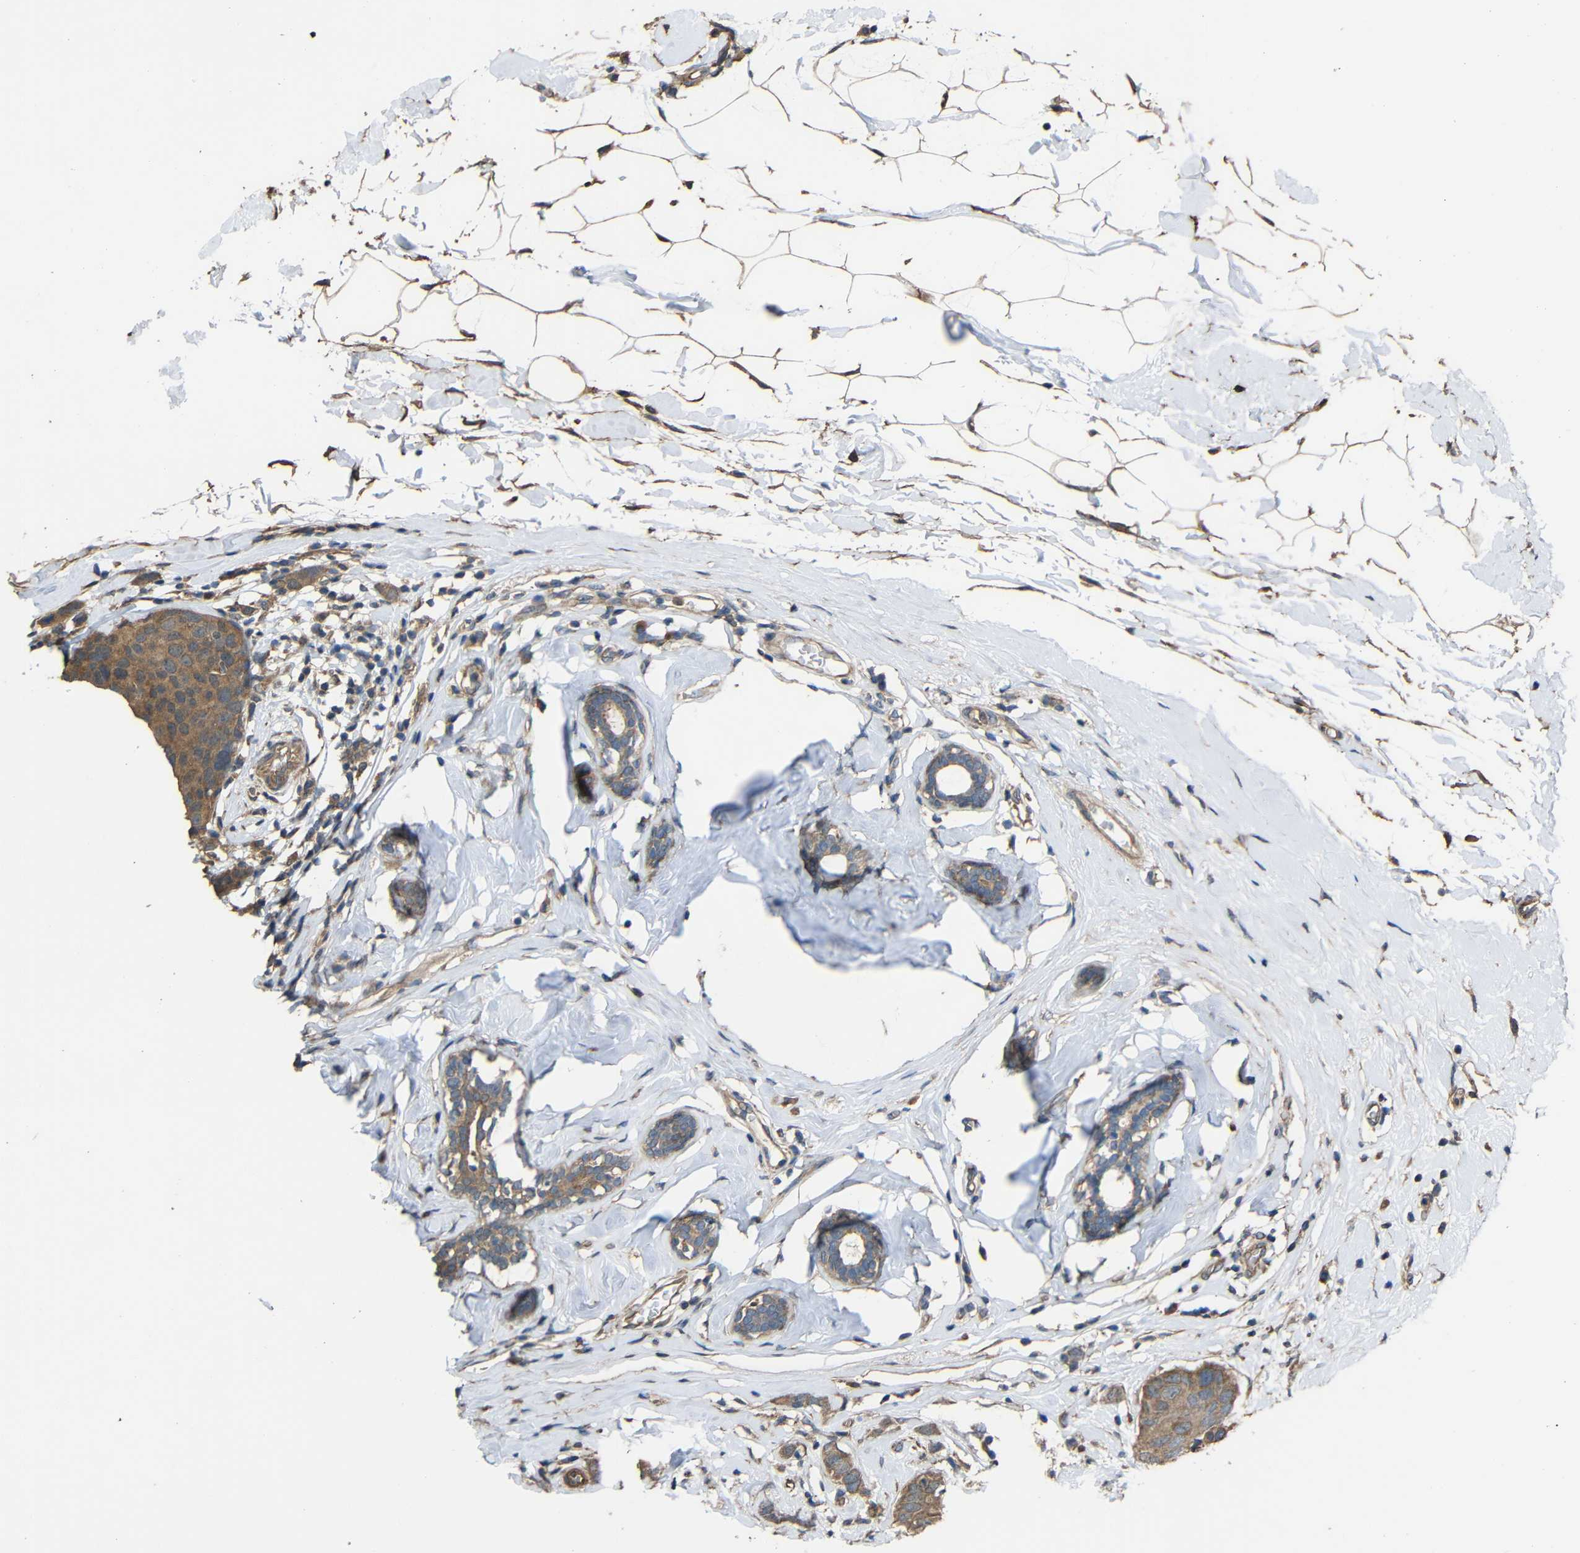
{"staining": {"intensity": "moderate", "quantity": ">75%", "location": "cytoplasmic/membranous"}, "tissue": "breast cancer", "cell_type": "Tumor cells", "image_type": "cancer", "snomed": [{"axis": "morphology", "description": "Normal tissue, NOS"}, {"axis": "morphology", "description": "Duct carcinoma"}, {"axis": "topography", "description": "Breast"}], "caption": "A high-resolution histopathology image shows IHC staining of breast cancer, which demonstrates moderate cytoplasmic/membranous staining in about >75% of tumor cells. (Stains: DAB (3,3'-diaminobenzidine) in brown, nuclei in blue, Microscopy: brightfield microscopy at high magnification).", "gene": "CHST9", "patient": {"sex": "female", "age": 50}}